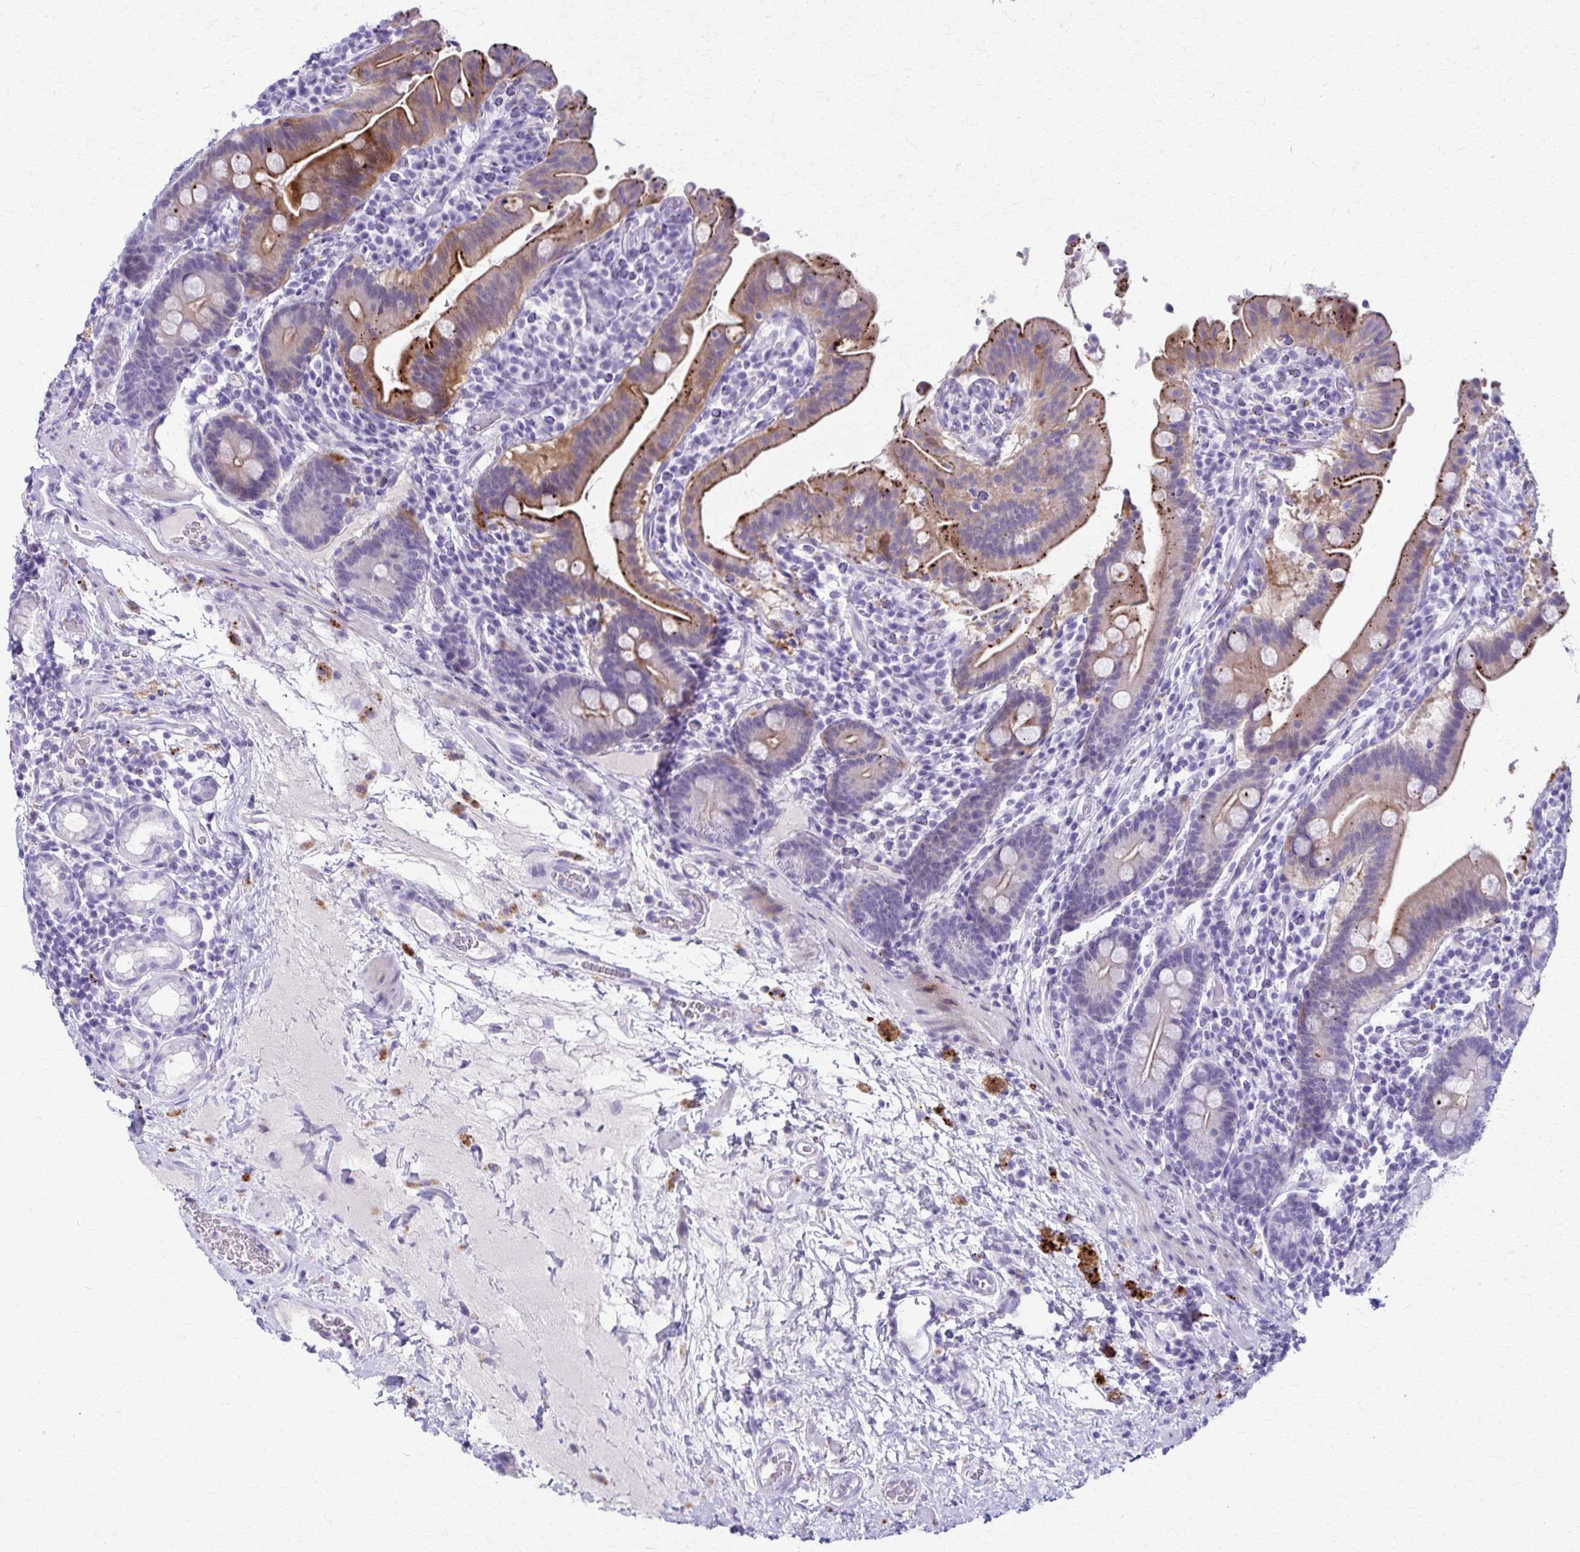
{"staining": {"intensity": "moderate", "quantity": "<25%", "location": "cytoplasmic/membranous"}, "tissue": "small intestine", "cell_type": "Glandular cells", "image_type": "normal", "snomed": [{"axis": "morphology", "description": "Normal tissue, NOS"}, {"axis": "topography", "description": "Small intestine"}], "caption": "Approximately <25% of glandular cells in benign small intestine show moderate cytoplasmic/membranous protein expression as visualized by brown immunohistochemical staining.", "gene": "TMEM60", "patient": {"sex": "male", "age": 26}}